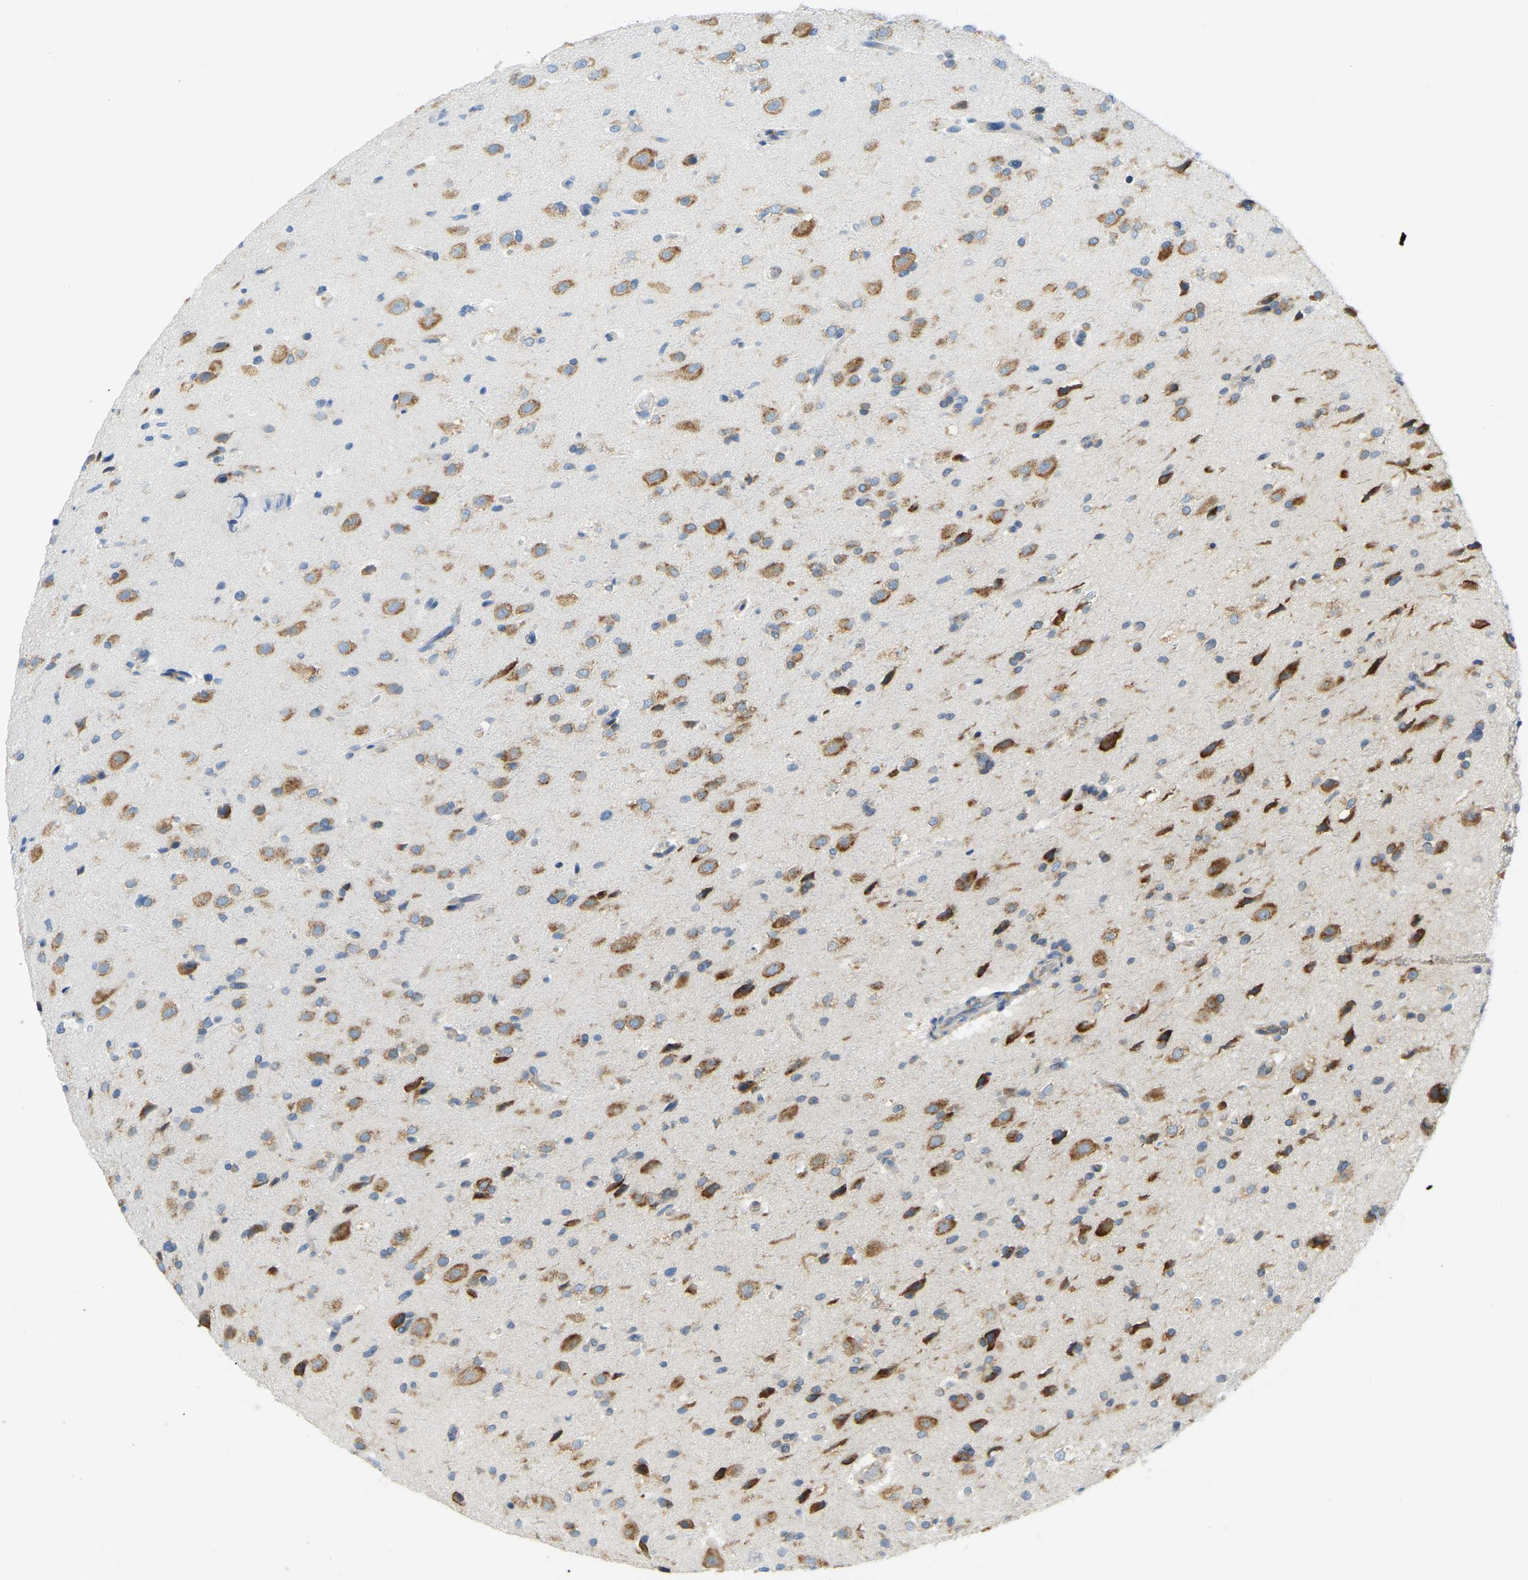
{"staining": {"intensity": "strong", "quantity": ">75%", "location": "cytoplasmic/membranous"}, "tissue": "glioma", "cell_type": "Tumor cells", "image_type": "cancer", "snomed": [{"axis": "morphology", "description": "Glioma, malignant, High grade"}, {"axis": "topography", "description": "Brain"}], "caption": "High-power microscopy captured an immunohistochemistry image of malignant high-grade glioma, revealing strong cytoplasmic/membranous expression in about >75% of tumor cells.", "gene": "SND1", "patient": {"sex": "male", "age": 33}}